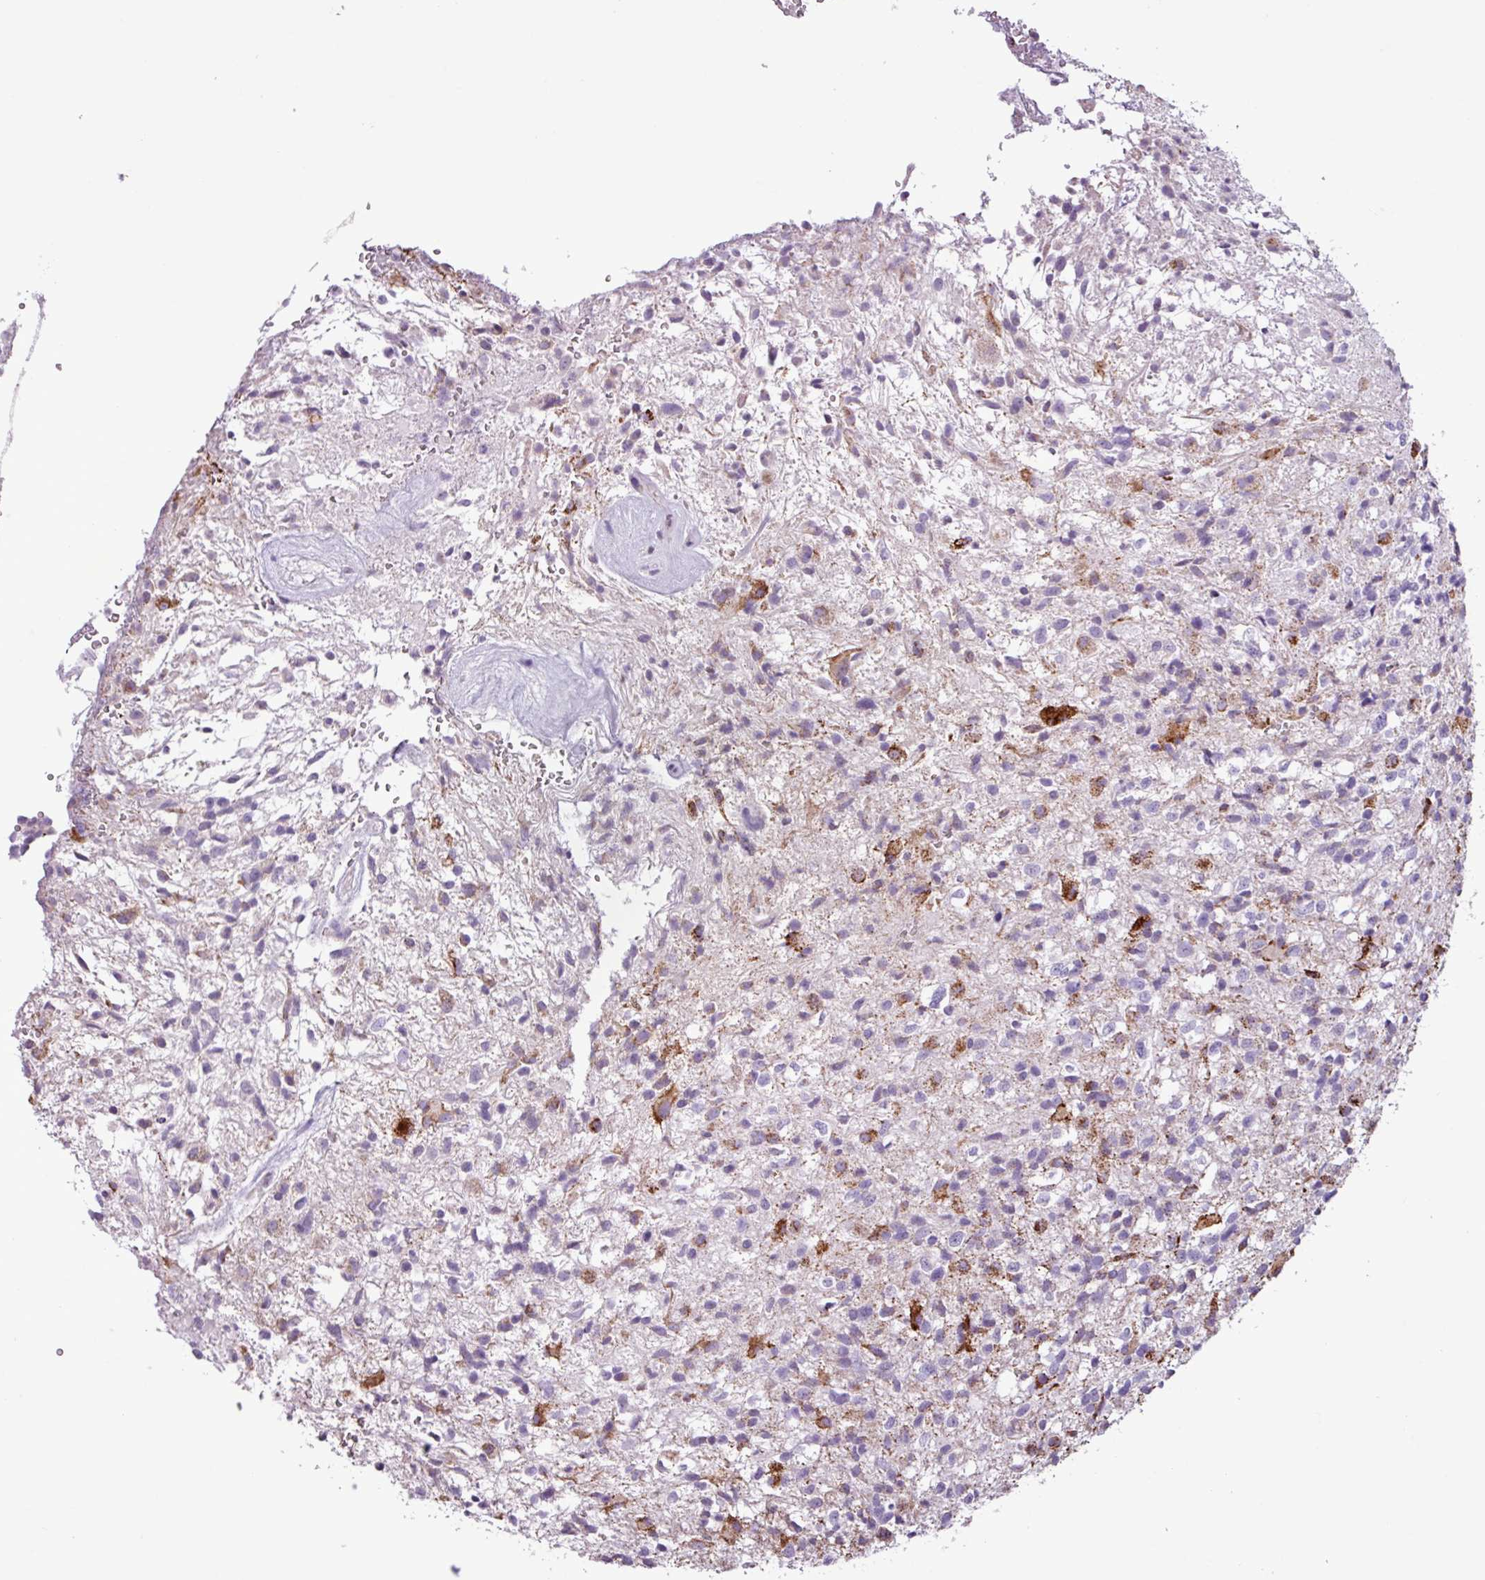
{"staining": {"intensity": "moderate", "quantity": "<25%", "location": "cytoplasmic/membranous"}, "tissue": "glioma", "cell_type": "Tumor cells", "image_type": "cancer", "snomed": [{"axis": "morphology", "description": "Glioma, malignant, High grade"}, {"axis": "topography", "description": "Brain"}], "caption": "Glioma stained with a brown dye reveals moderate cytoplasmic/membranous positive staining in about <25% of tumor cells.", "gene": "ZNF667", "patient": {"sex": "male", "age": 56}}